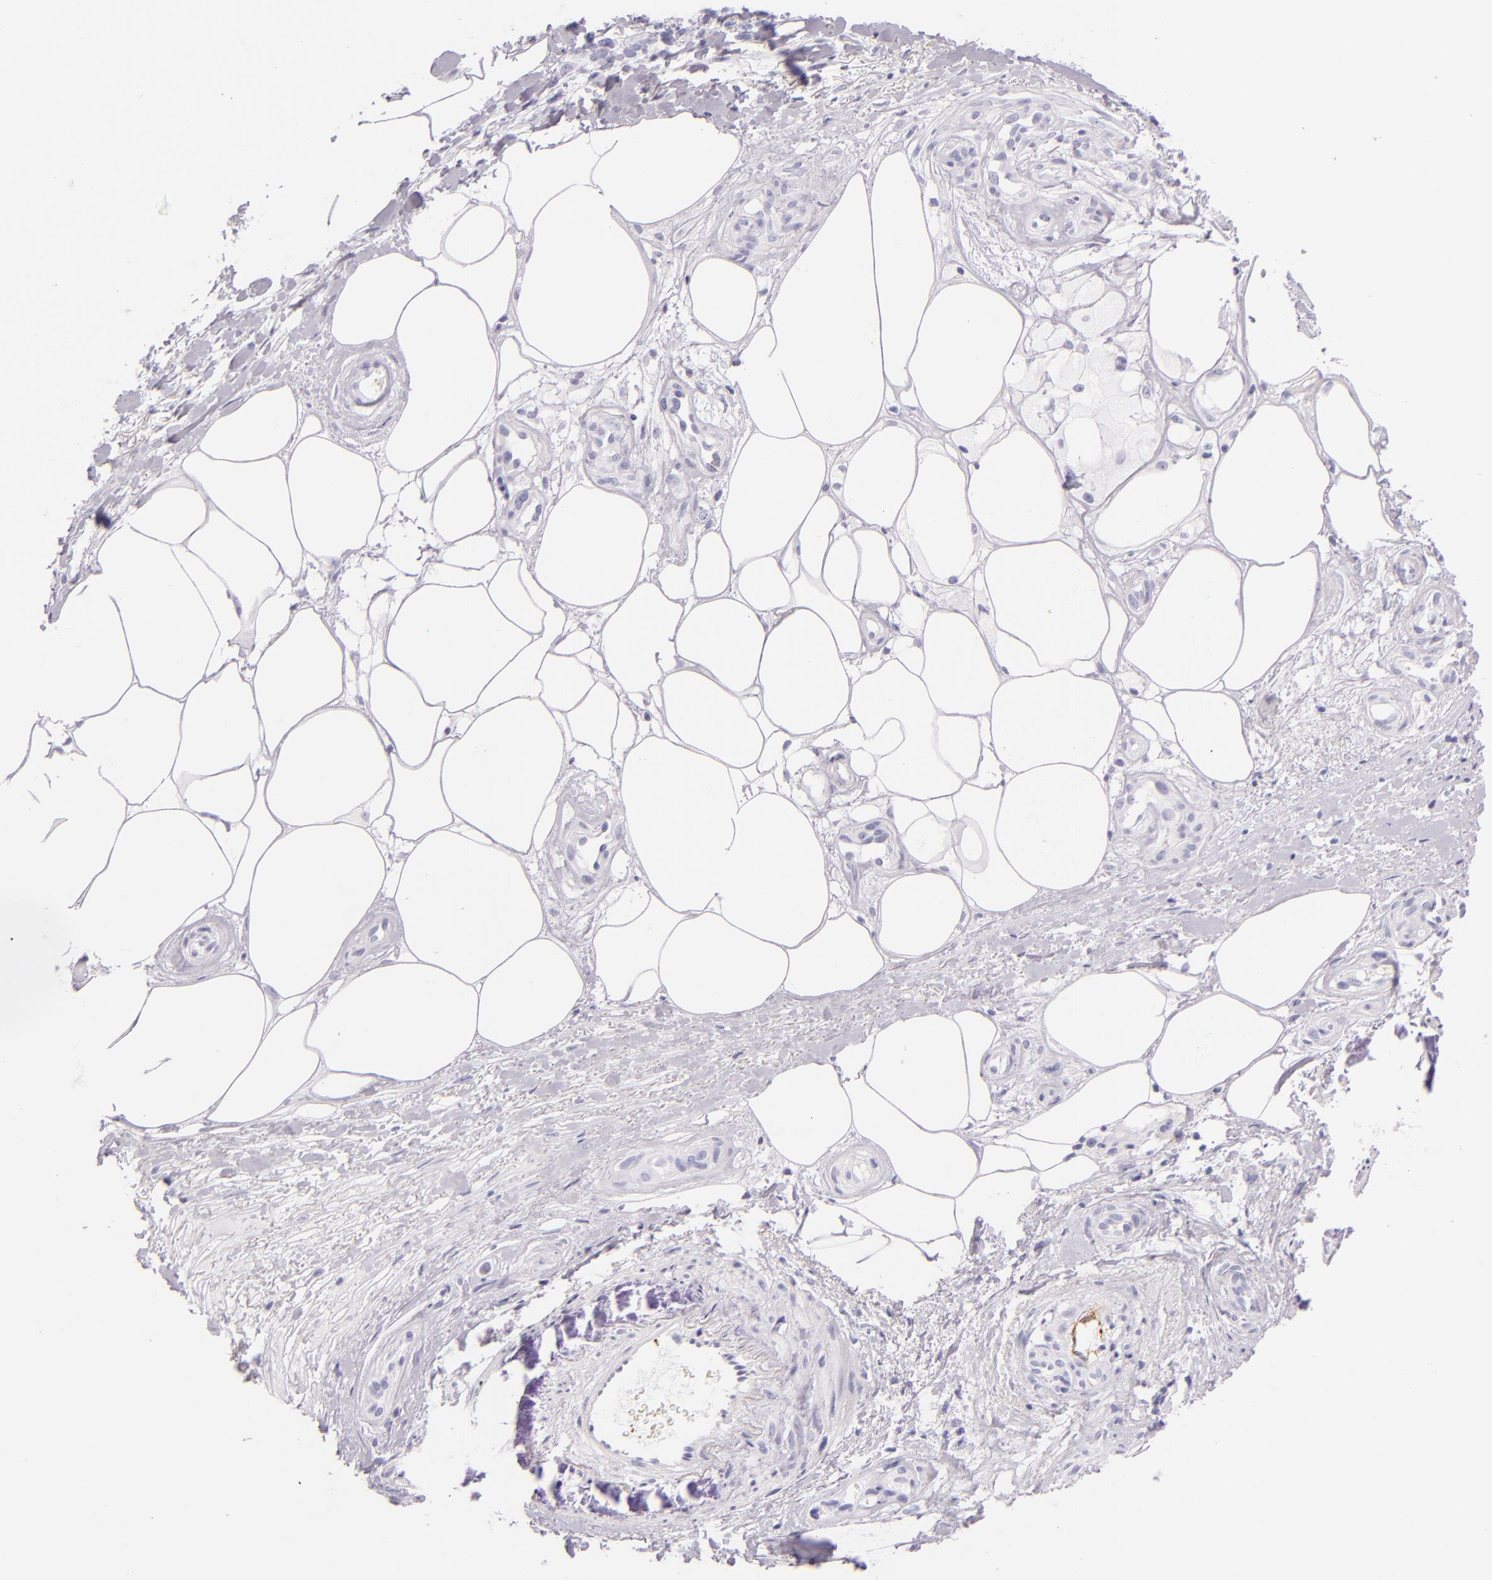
{"staining": {"intensity": "negative", "quantity": "none", "location": "none"}, "tissue": "melanoma", "cell_type": "Tumor cells", "image_type": "cancer", "snomed": [{"axis": "morphology", "description": "Malignant melanoma, NOS"}, {"axis": "topography", "description": "Skin"}], "caption": "This is an IHC histopathology image of human malignant melanoma. There is no staining in tumor cells.", "gene": "SELP", "patient": {"sex": "female", "age": 85}}